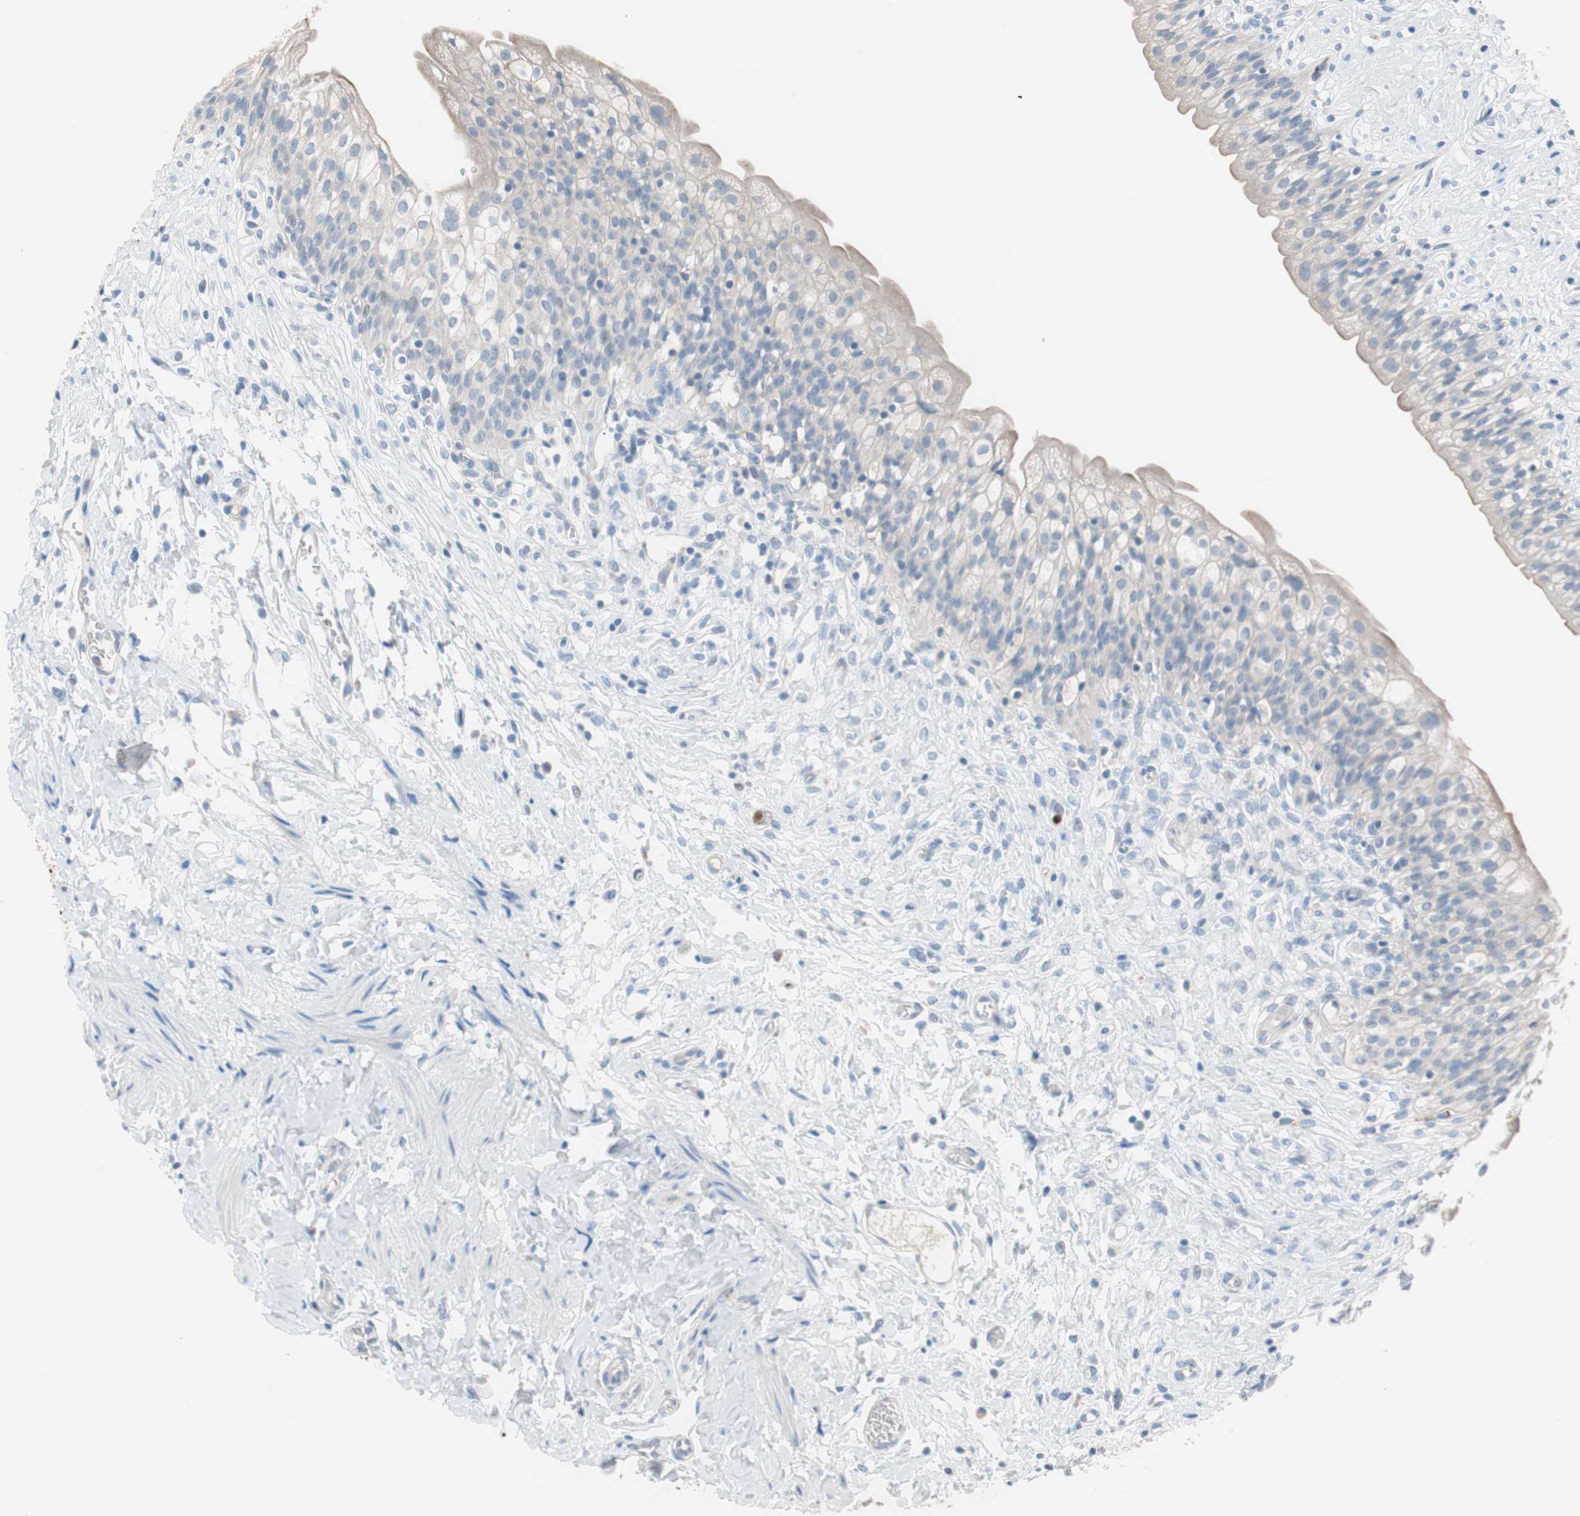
{"staining": {"intensity": "weak", "quantity": "25%-75%", "location": "cytoplasmic/membranous"}, "tissue": "urinary bladder", "cell_type": "Urothelial cells", "image_type": "normal", "snomed": [{"axis": "morphology", "description": "Normal tissue, NOS"}, {"axis": "morphology", "description": "Inflammation, NOS"}, {"axis": "topography", "description": "Urinary bladder"}], "caption": "High-power microscopy captured an immunohistochemistry (IHC) histopathology image of normal urinary bladder, revealing weak cytoplasmic/membranous expression in about 25%-75% of urothelial cells. The protein is shown in brown color, while the nuclei are stained blue.", "gene": "CLEC4D", "patient": {"sex": "female", "age": 80}}